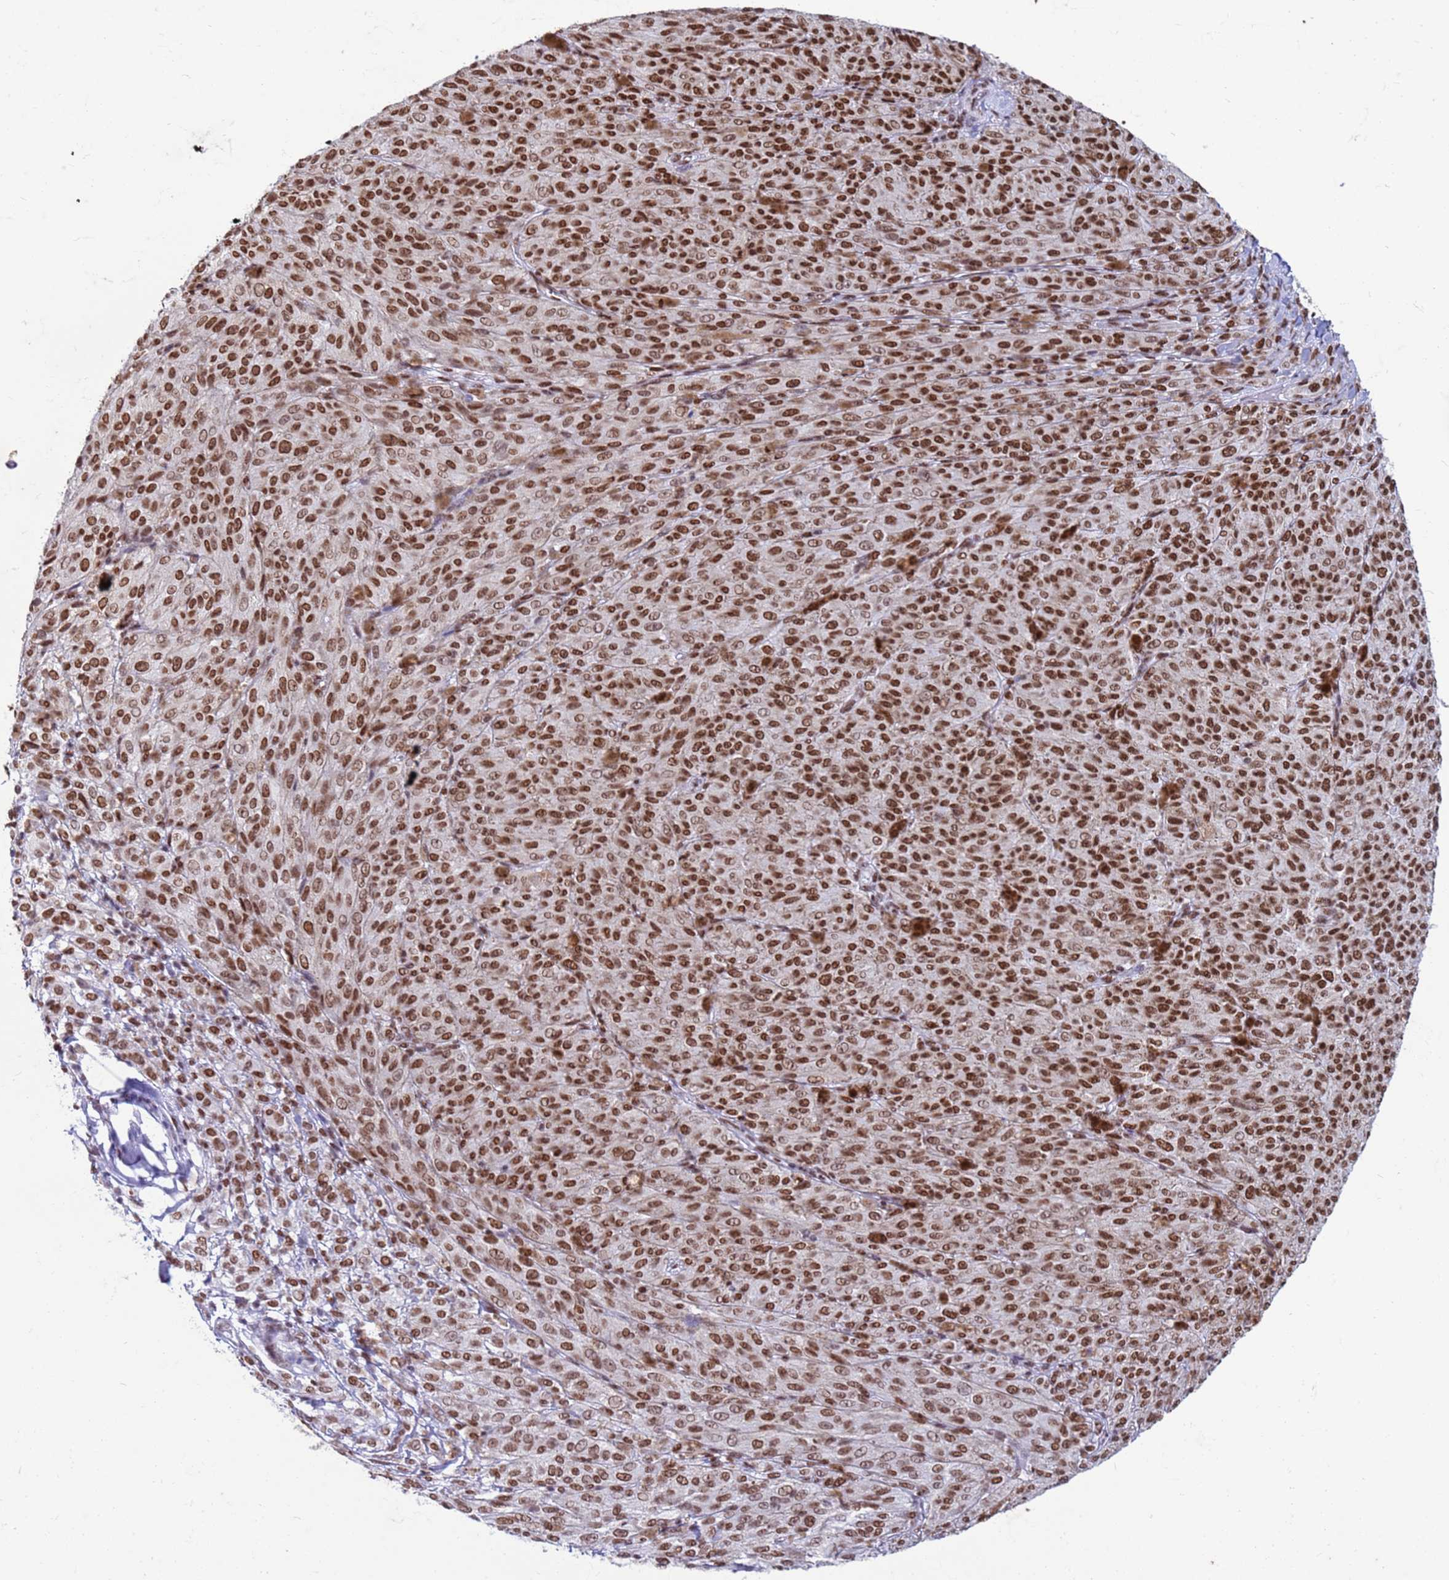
{"staining": {"intensity": "strong", "quantity": ">75%", "location": "nuclear"}, "tissue": "melanoma", "cell_type": "Tumor cells", "image_type": "cancer", "snomed": [{"axis": "morphology", "description": "Malignant melanoma, NOS"}, {"axis": "topography", "description": "Skin"}], "caption": "Immunohistochemistry staining of malignant melanoma, which displays high levels of strong nuclear staining in approximately >75% of tumor cells indicating strong nuclear protein staining. The staining was performed using DAB (3,3'-diaminobenzidine) (brown) for protein detection and nuclei were counterstained in hematoxylin (blue).", "gene": "FAM170B", "patient": {"sex": "female", "age": 52}}